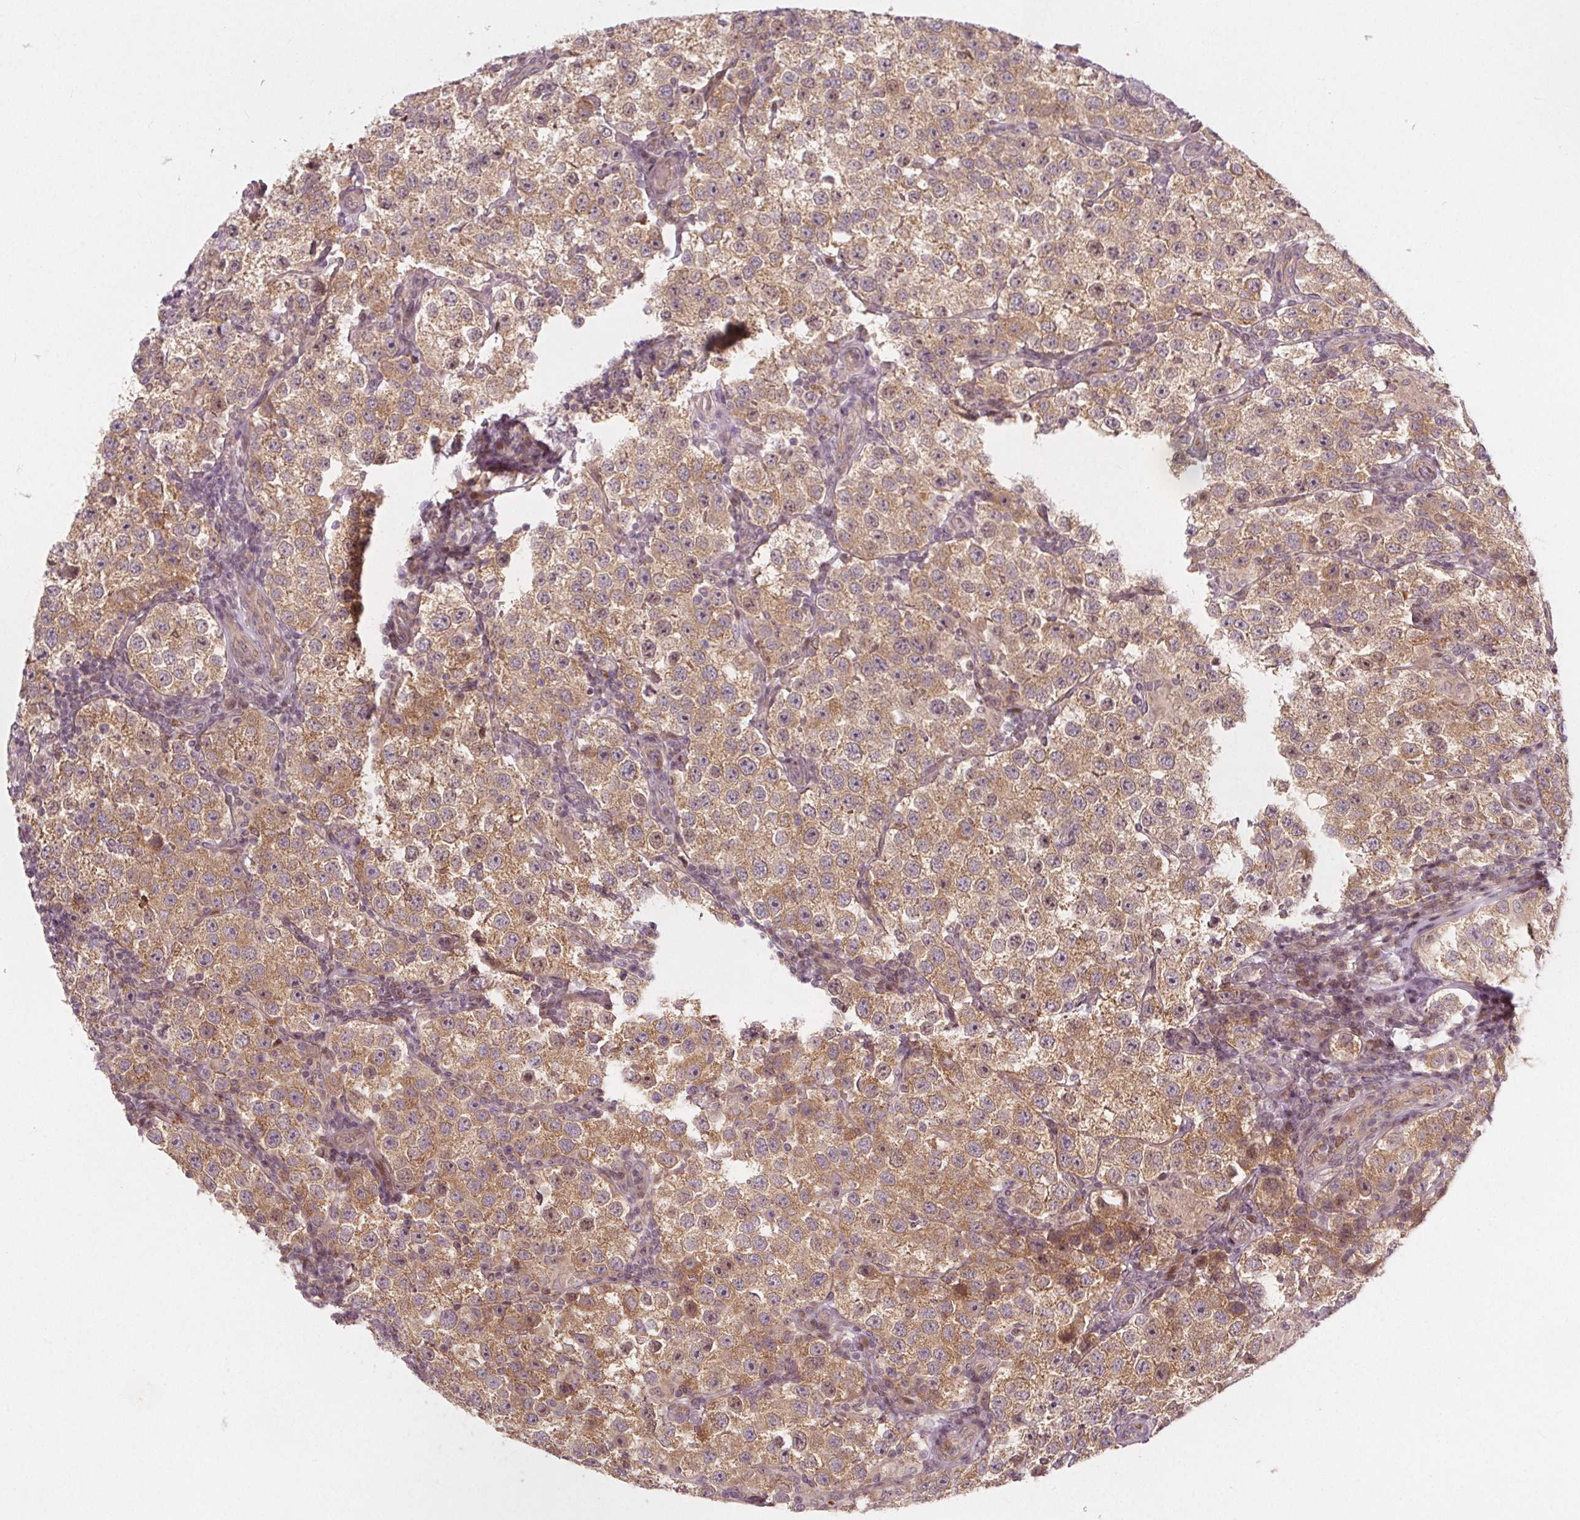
{"staining": {"intensity": "moderate", "quantity": ">75%", "location": "cytoplasmic/membranous"}, "tissue": "testis cancer", "cell_type": "Tumor cells", "image_type": "cancer", "snomed": [{"axis": "morphology", "description": "Seminoma, NOS"}, {"axis": "topography", "description": "Testis"}], "caption": "Tumor cells demonstrate moderate cytoplasmic/membranous staining in about >75% of cells in testis cancer (seminoma).", "gene": "AKT1S1", "patient": {"sex": "male", "age": 37}}